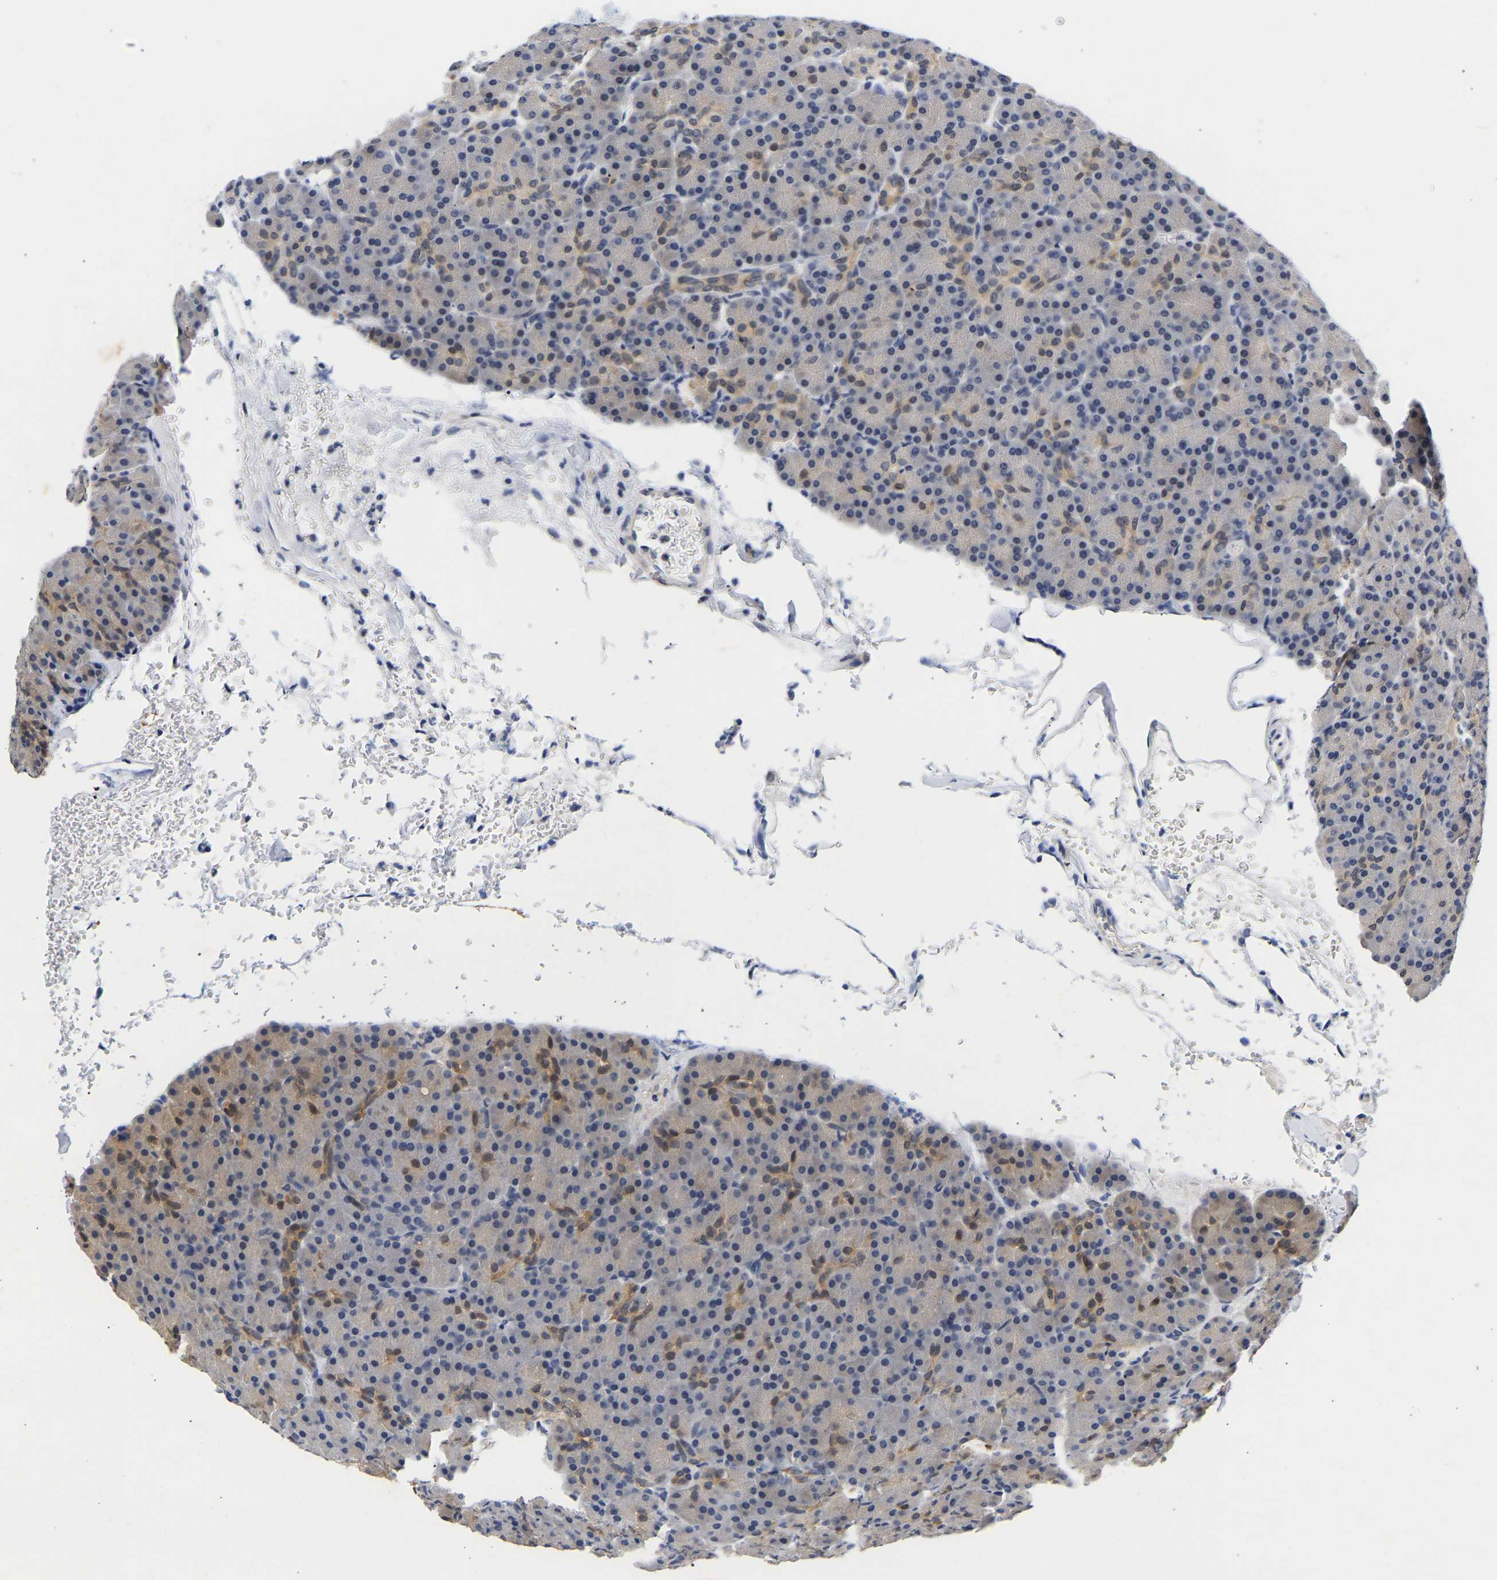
{"staining": {"intensity": "weak", "quantity": "<25%", "location": "cytoplasmic/membranous"}, "tissue": "pancreas", "cell_type": "Exocrine glandular cells", "image_type": "normal", "snomed": [{"axis": "morphology", "description": "Normal tissue, NOS"}, {"axis": "topography", "description": "Pancreas"}], "caption": "An IHC image of unremarkable pancreas is shown. There is no staining in exocrine glandular cells of pancreas.", "gene": "CCDC6", "patient": {"sex": "female", "age": 43}}